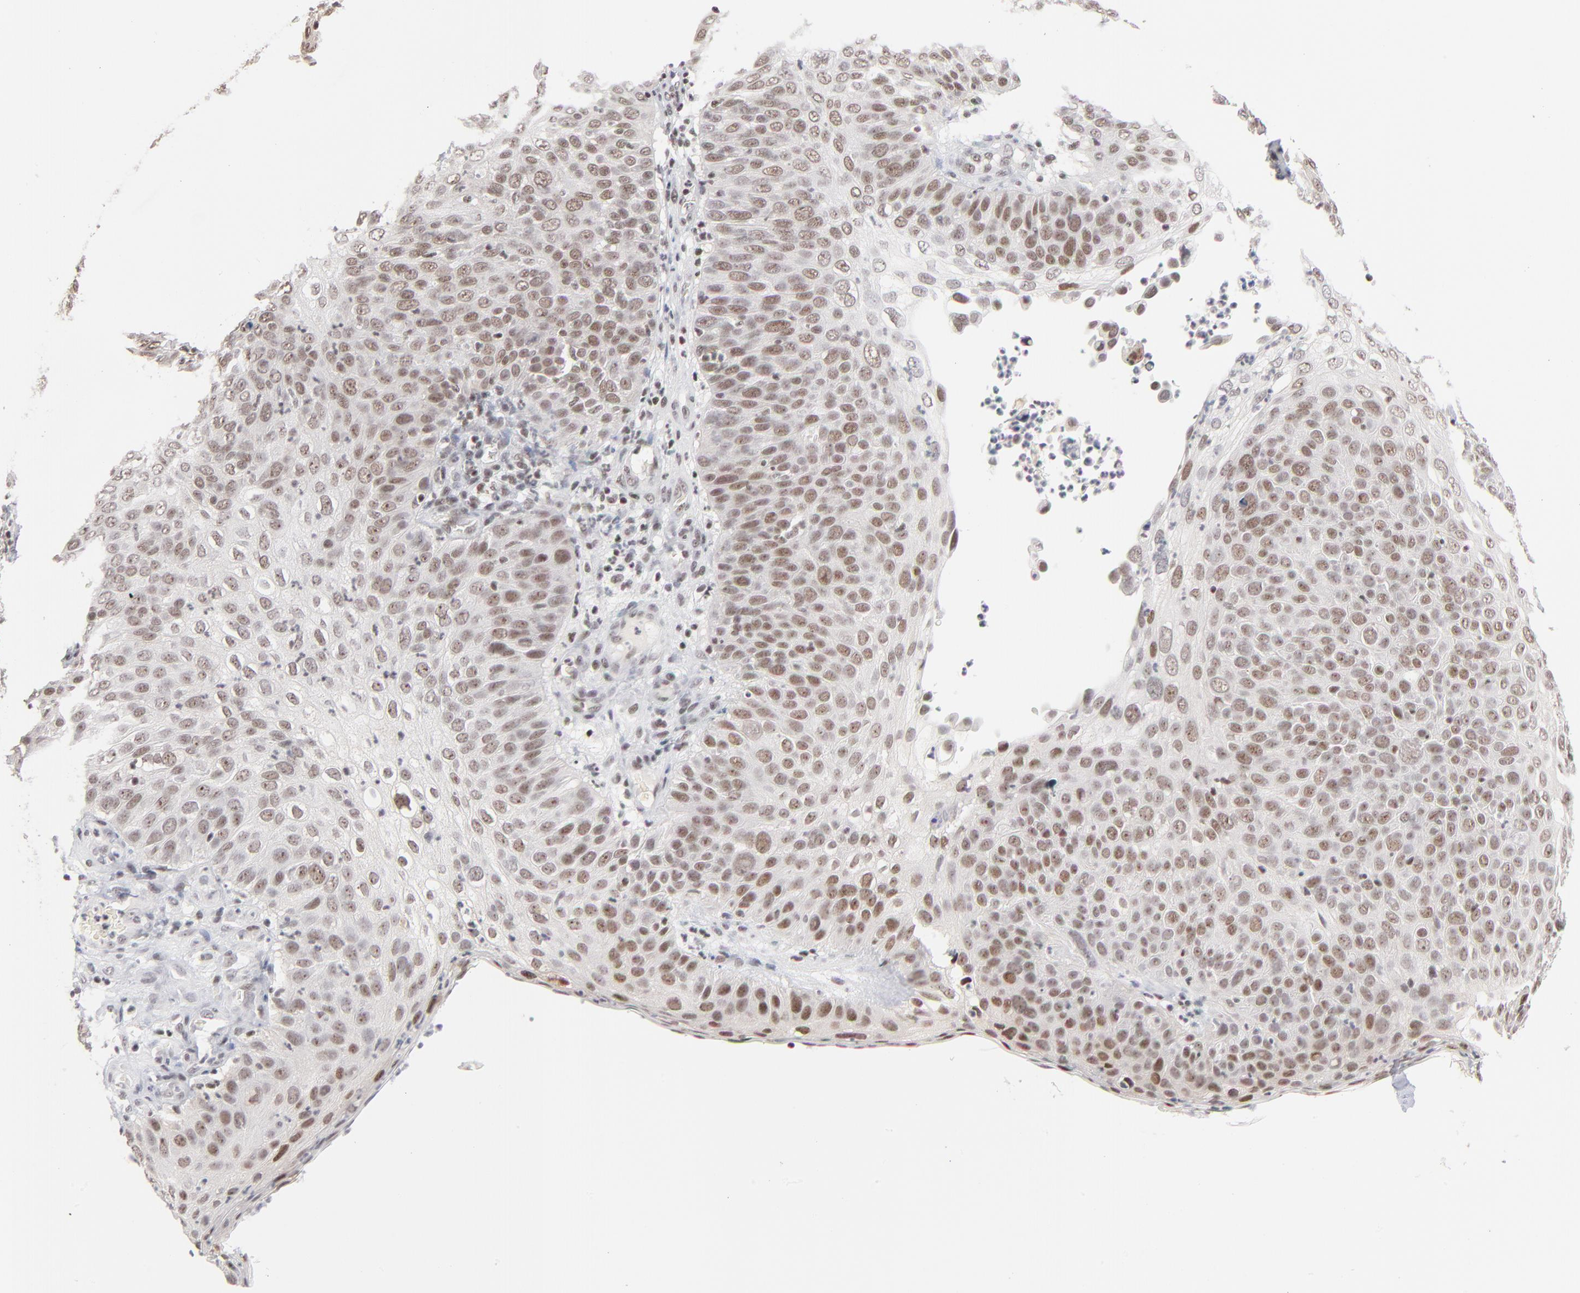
{"staining": {"intensity": "weak", "quantity": ">75%", "location": "nuclear"}, "tissue": "skin cancer", "cell_type": "Tumor cells", "image_type": "cancer", "snomed": [{"axis": "morphology", "description": "Squamous cell carcinoma, NOS"}, {"axis": "topography", "description": "Skin"}], "caption": "A high-resolution photomicrograph shows immunohistochemistry staining of squamous cell carcinoma (skin), which displays weak nuclear positivity in about >75% of tumor cells. (DAB = brown stain, brightfield microscopy at high magnification).", "gene": "ZNF143", "patient": {"sex": "male", "age": 87}}